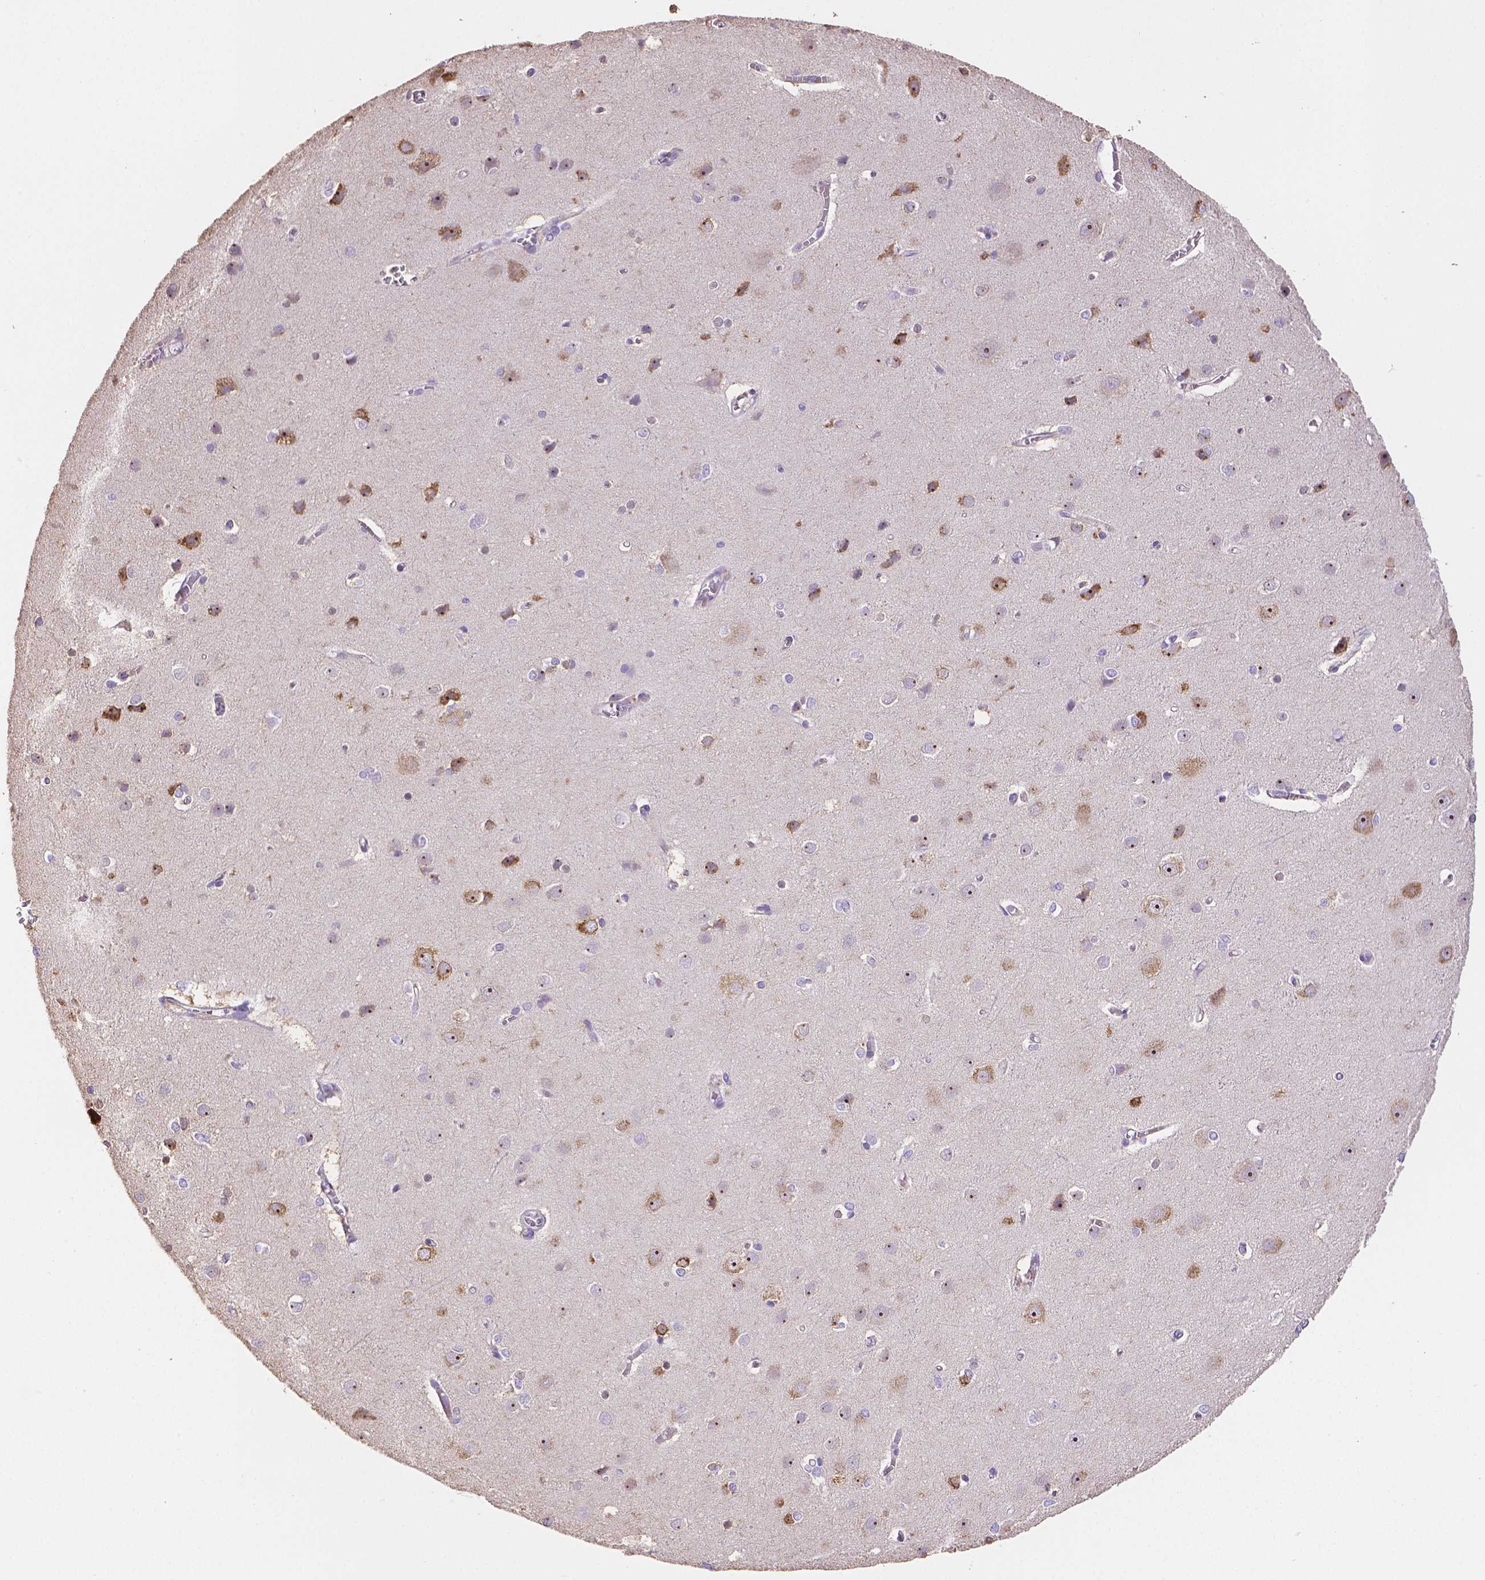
{"staining": {"intensity": "negative", "quantity": "none", "location": "none"}, "tissue": "cerebral cortex", "cell_type": "Endothelial cells", "image_type": "normal", "snomed": [{"axis": "morphology", "description": "Normal tissue, NOS"}, {"axis": "topography", "description": "Cerebral cortex"}], "caption": "High magnification brightfield microscopy of benign cerebral cortex stained with DAB (3,3'-diaminobenzidine) (brown) and counterstained with hematoxylin (blue): endothelial cells show no significant staining.", "gene": "PNMA2", "patient": {"sex": "male", "age": 37}}